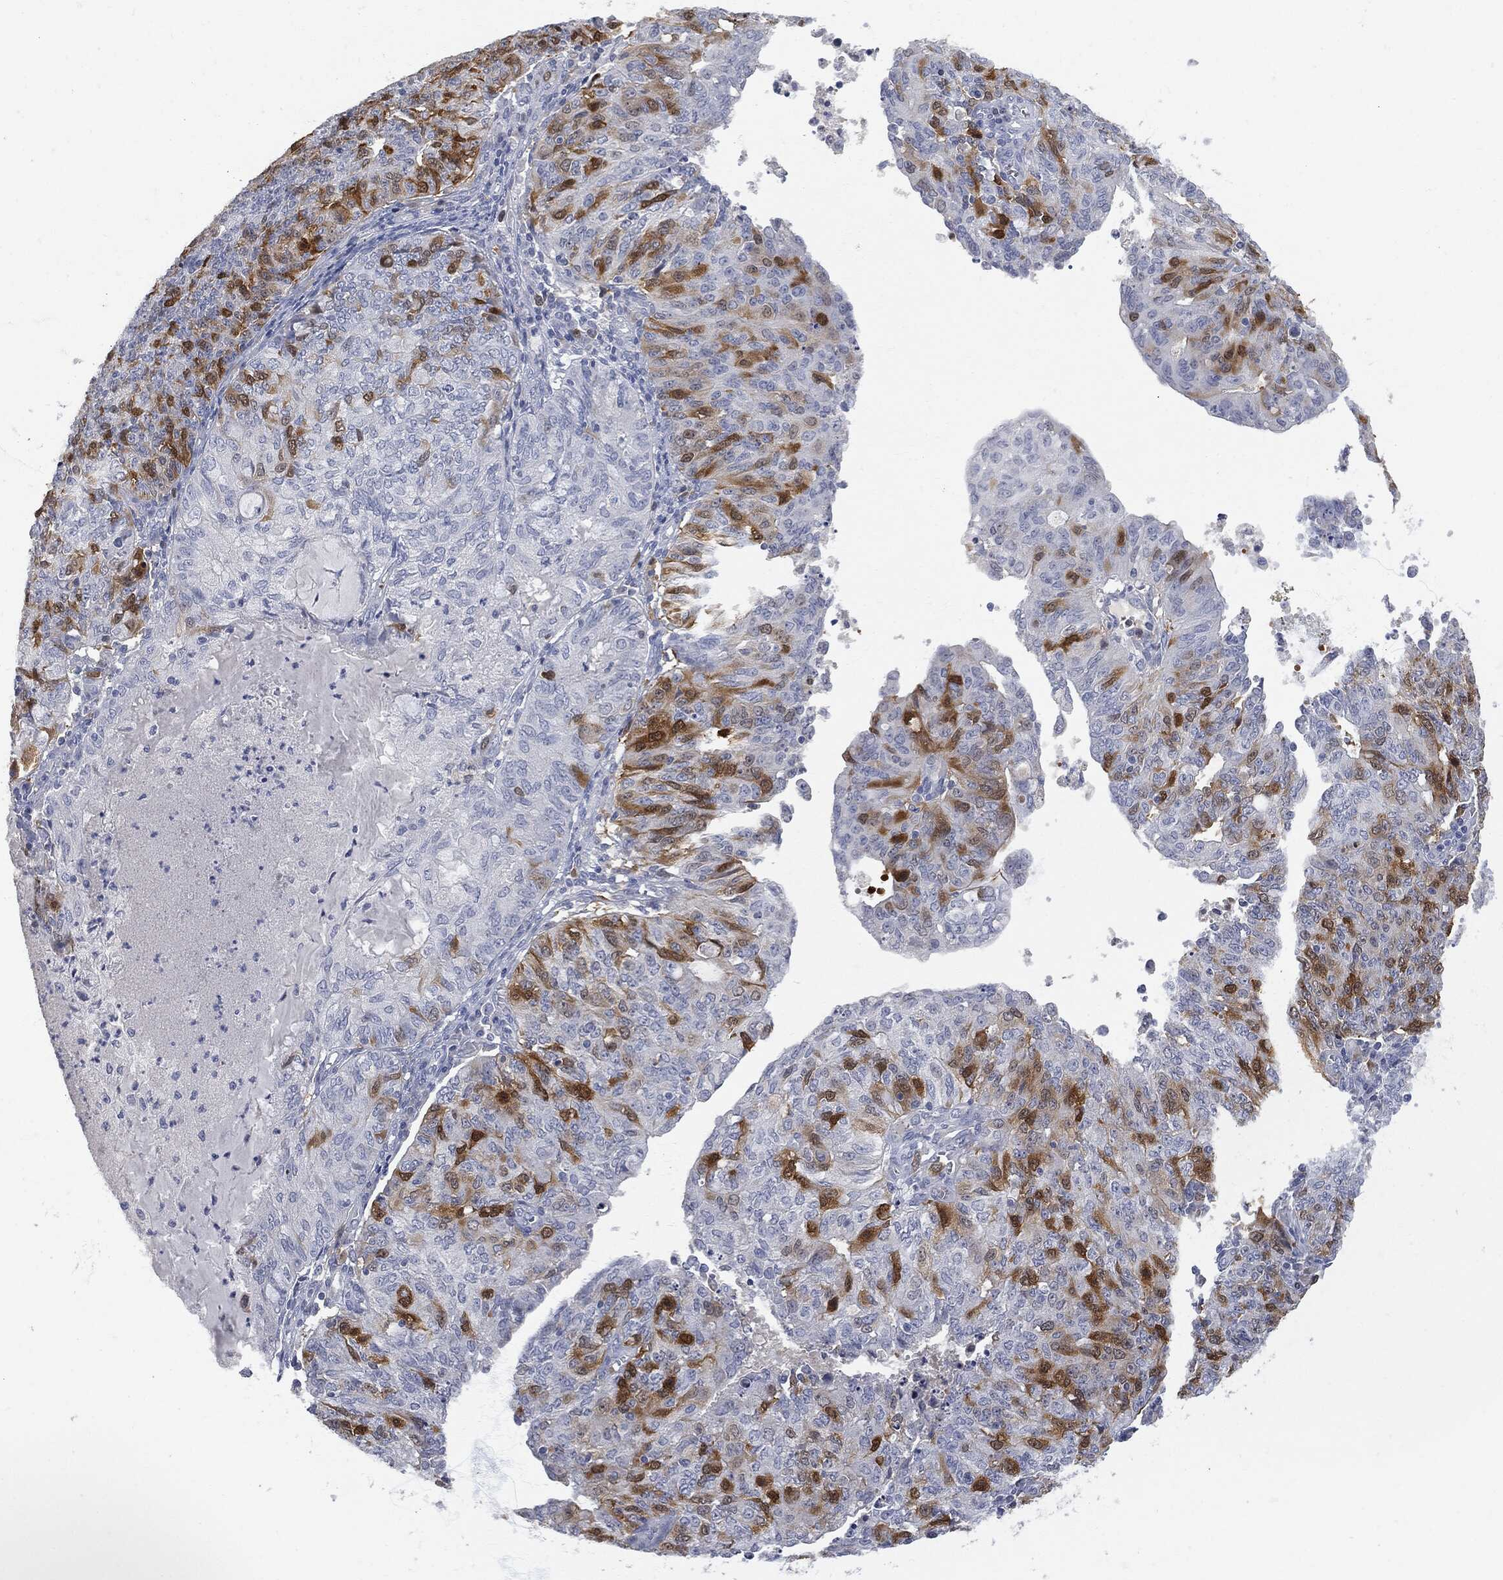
{"staining": {"intensity": "strong", "quantity": "25%-75%", "location": "cytoplasmic/membranous"}, "tissue": "endometrial cancer", "cell_type": "Tumor cells", "image_type": "cancer", "snomed": [{"axis": "morphology", "description": "Adenocarcinoma, NOS"}, {"axis": "topography", "description": "Endometrium"}], "caption": "A brown stain shows strong cytoplasmic/membranous expression of a protein in endometrial cancer (adenocarcinoma) tumor cells. The protein of interest is shown in brown color, while the nuclei are stained blue.", "gene": "UBE2C", "patient": {"sex": "female", "age": 82}}